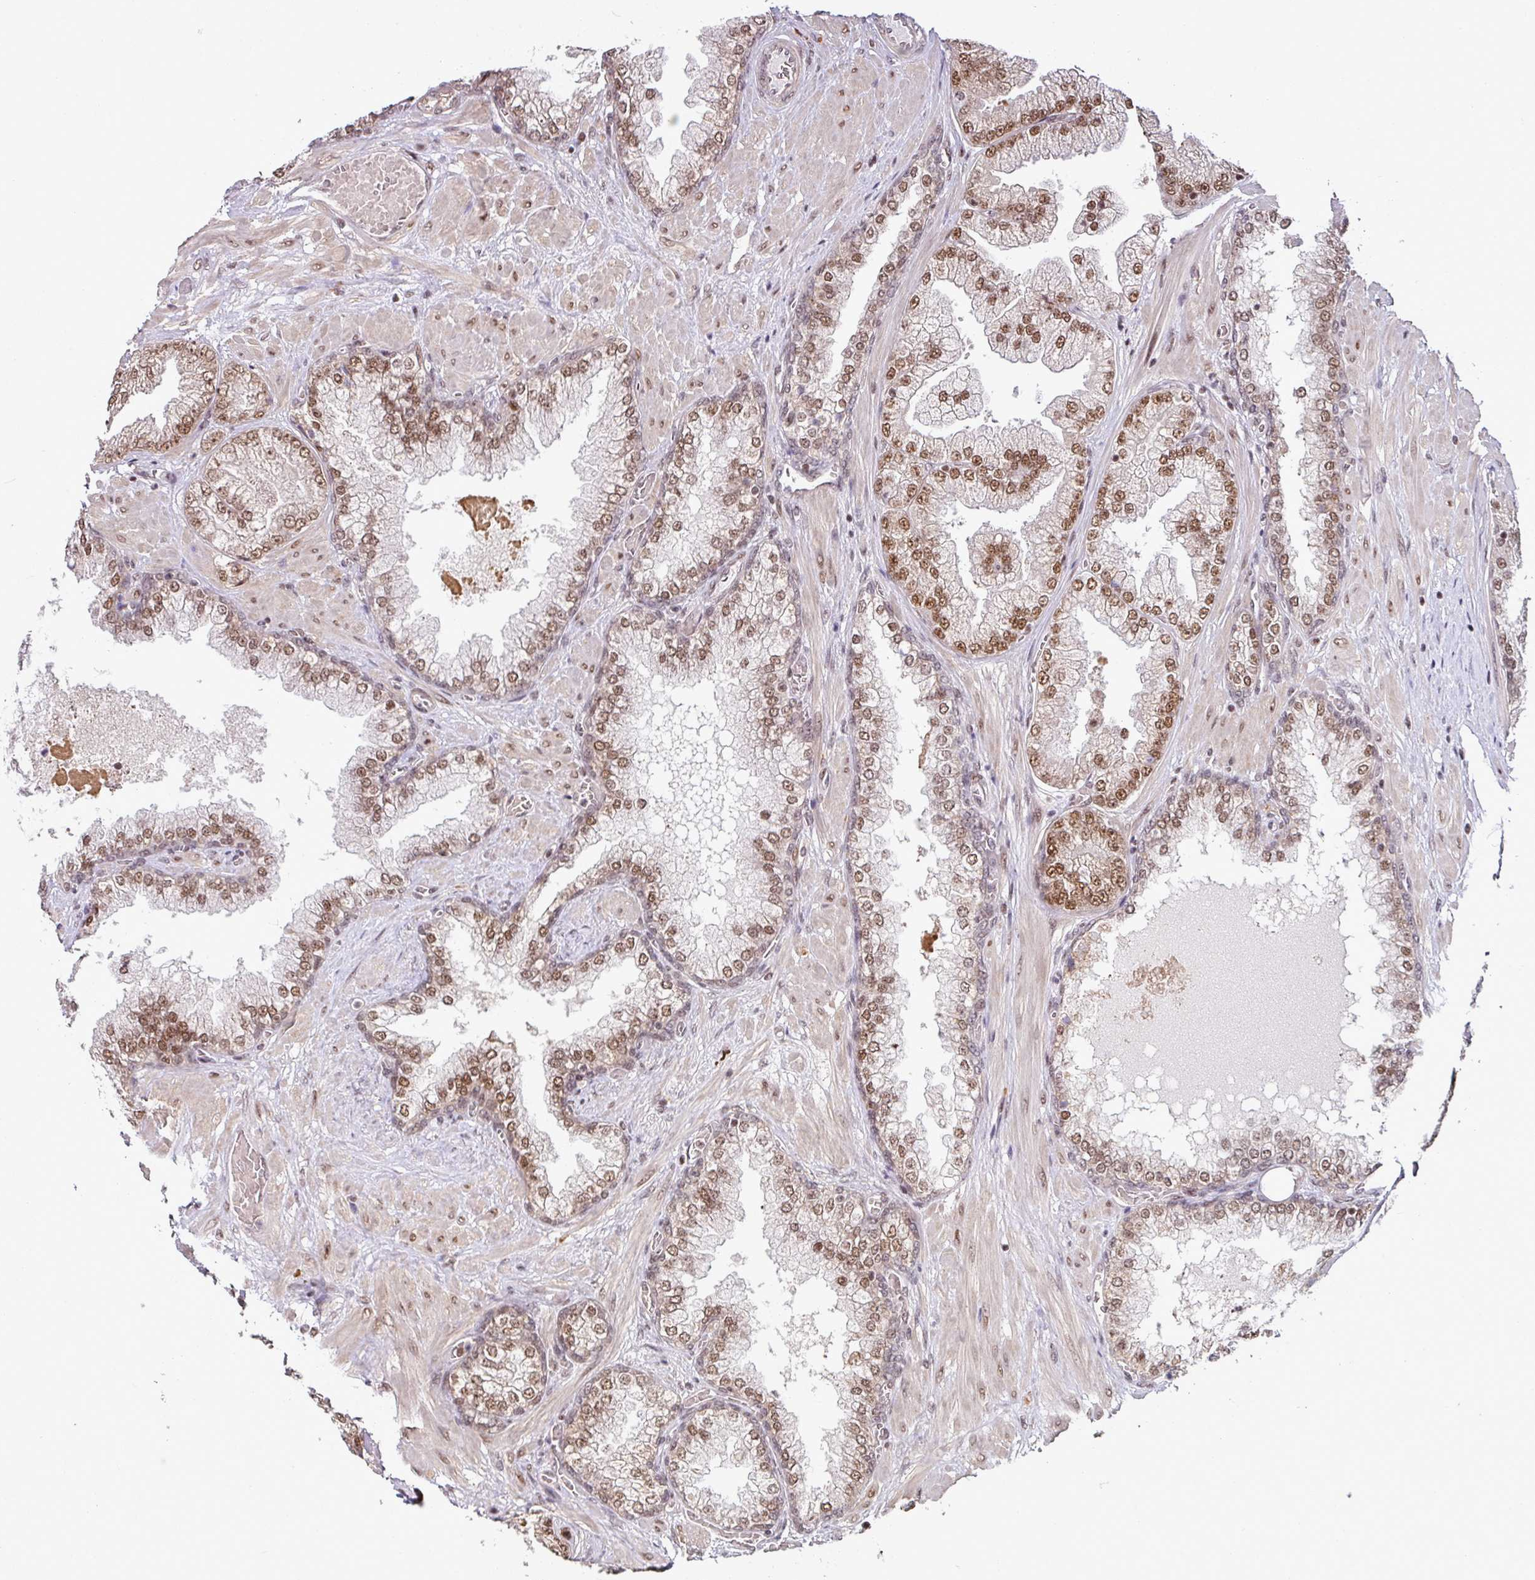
{"staining": {"intensity": "moderate", "quantity": ">75%", "location": "nuclear"}, "tissue": "prostate cancer", "cell_type": "Tumor cells", "image_type": "cancer", "snomed": [{"axis": "morphology", "description": "Adenocarcinoma, Low grade"}, {"axis": "topography", "description": "Prostate"}], "caption": "Brown immunohistochemical staining in prostate adenocarcinoma (low-grade) reveals moderate nuclear staining in about >75% of tumor cells.", "gene": "PHF23", "patient": {"sex": "male", "age": 57}}